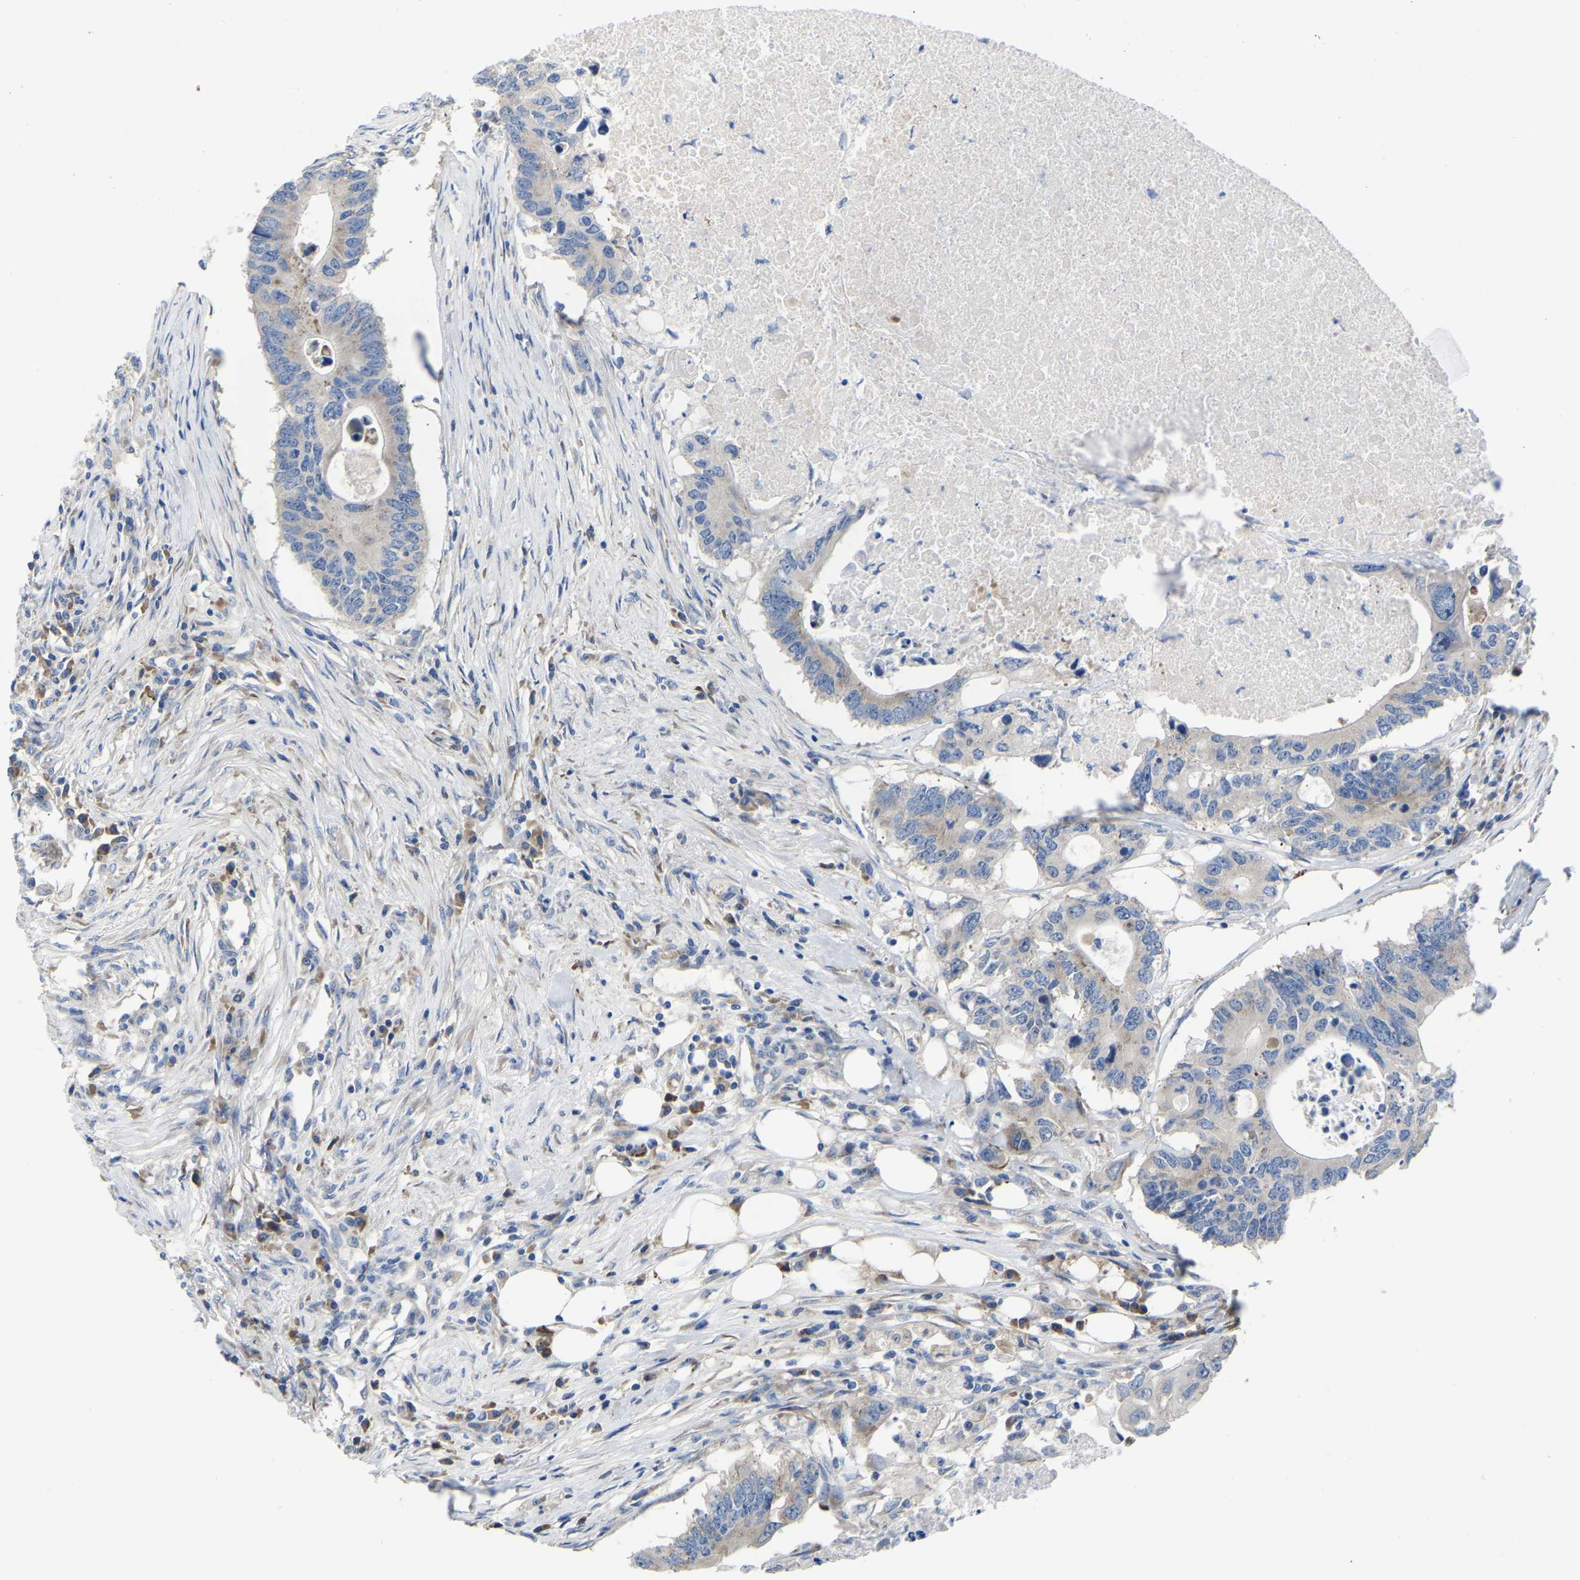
{"staining": {"intensity": "negative", "quantity": "none", "location": "none"}, "tissue": "colorectal cancer", "cell_type": "Tumor cells", "image_type": "cancer", "snomed": [{"axis": "morphology", "description": "Adenocarcinoma, NOS"}, {"axis": "topography", "description": "Colon"}], "caption": "Tumor cells show no significant protein expression in colorectal cancer (adenocarcinoma).", "gene": "ABCA10", "patient": {"sex": "male", "age": 71}}